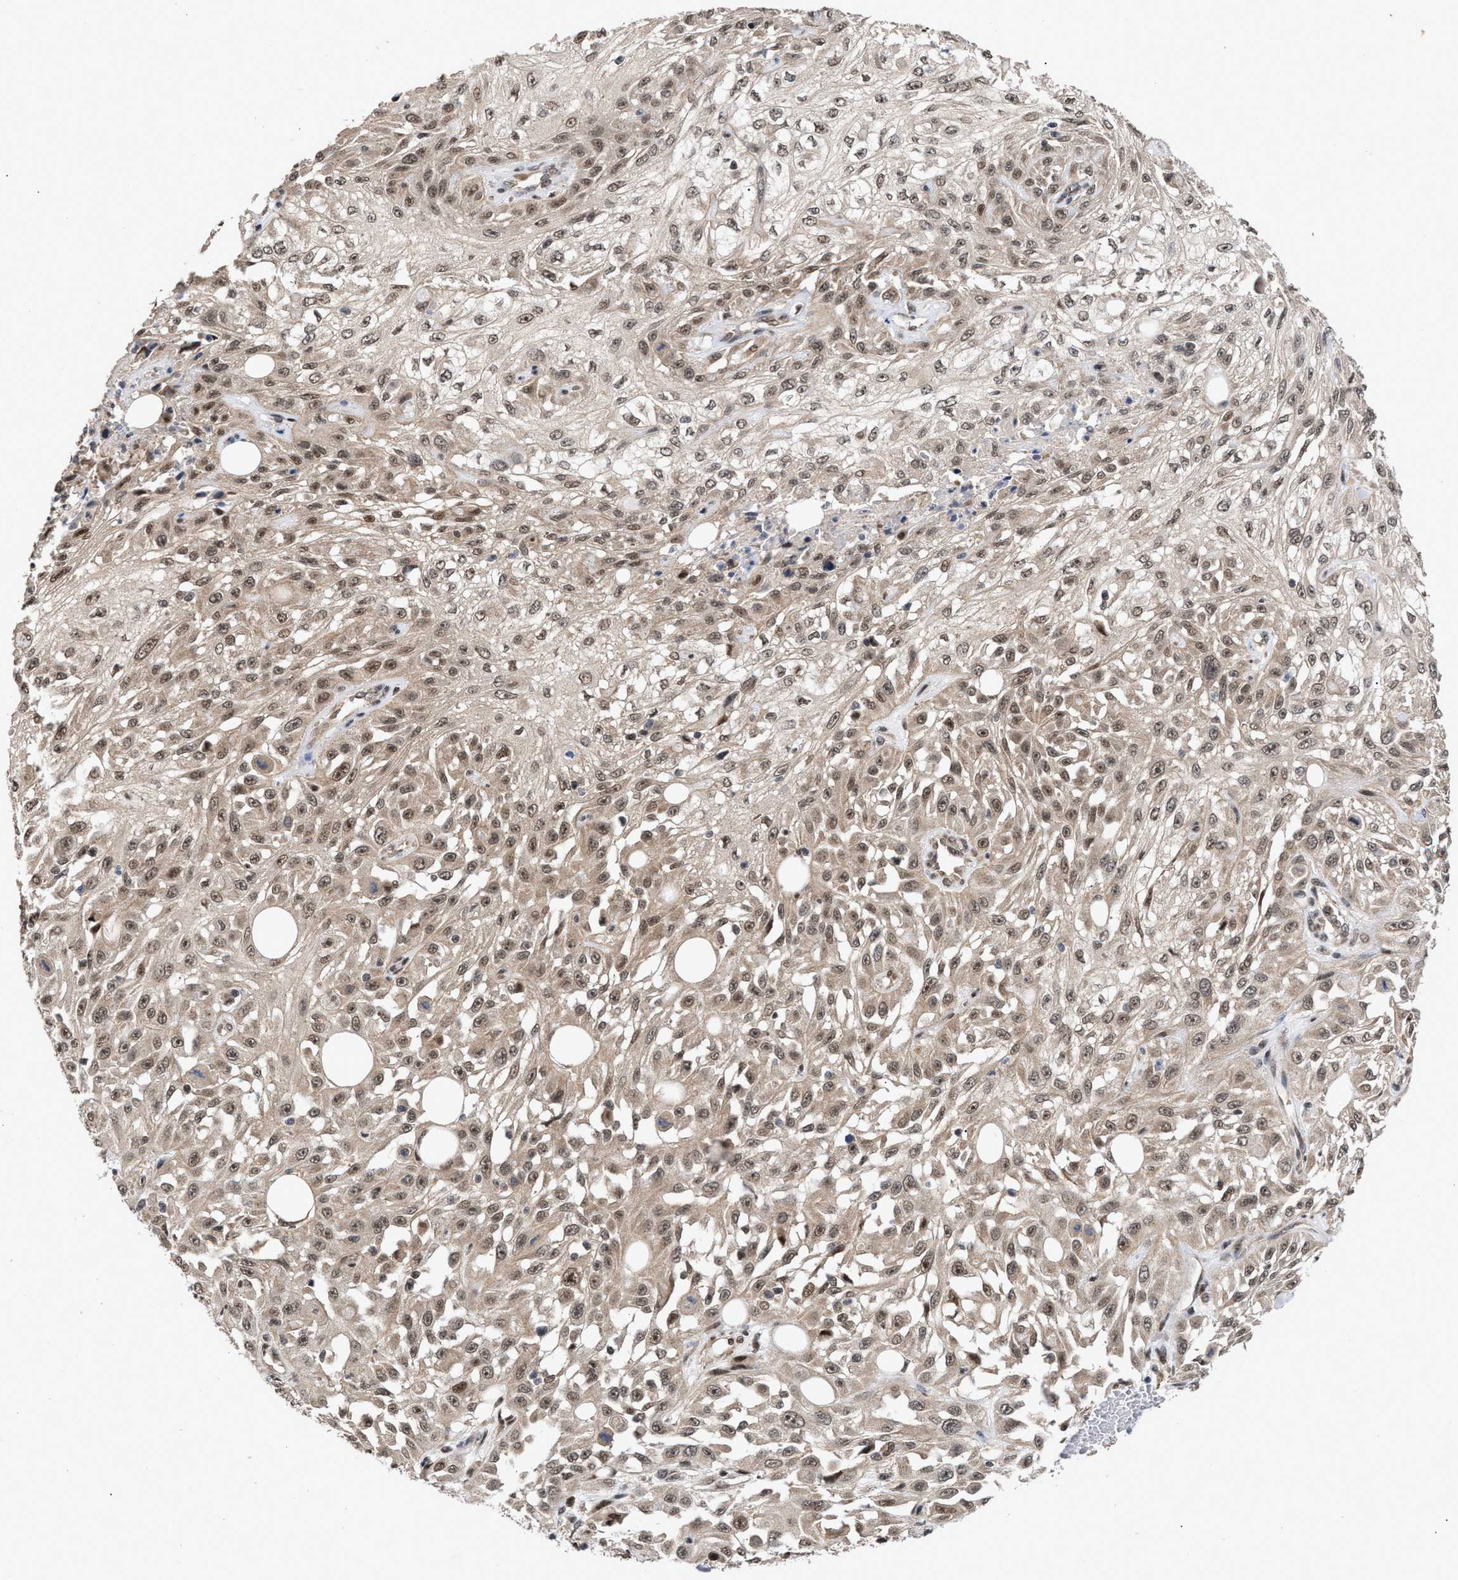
{"staining": {"intensity": "weak", "quantity": ">75%", "location": "nuclear"}, "tissue": "skin cancer", "cell_type": "Tumor cells", "image_type": "cancer", "snomed": [{"axis": "morphology", "description": "Squamous cell carcinoma, NOS"}, {"axis": "morphology", "description": "Squamous cell carcinoma, metastatic, NOS"}, {"axis": "topography", "description": "Skin"}, {"axis": "topography", "description": "Lymph node"}], "caption": "Immunohistochemical staining of metastatic squamous cell carcinoma (skin) demonstrates weak nuclear protein positivity in approximately >75% of tumor cells.", "gene": "MKNK2", "patient": {"sex": "male", "age": 75}}